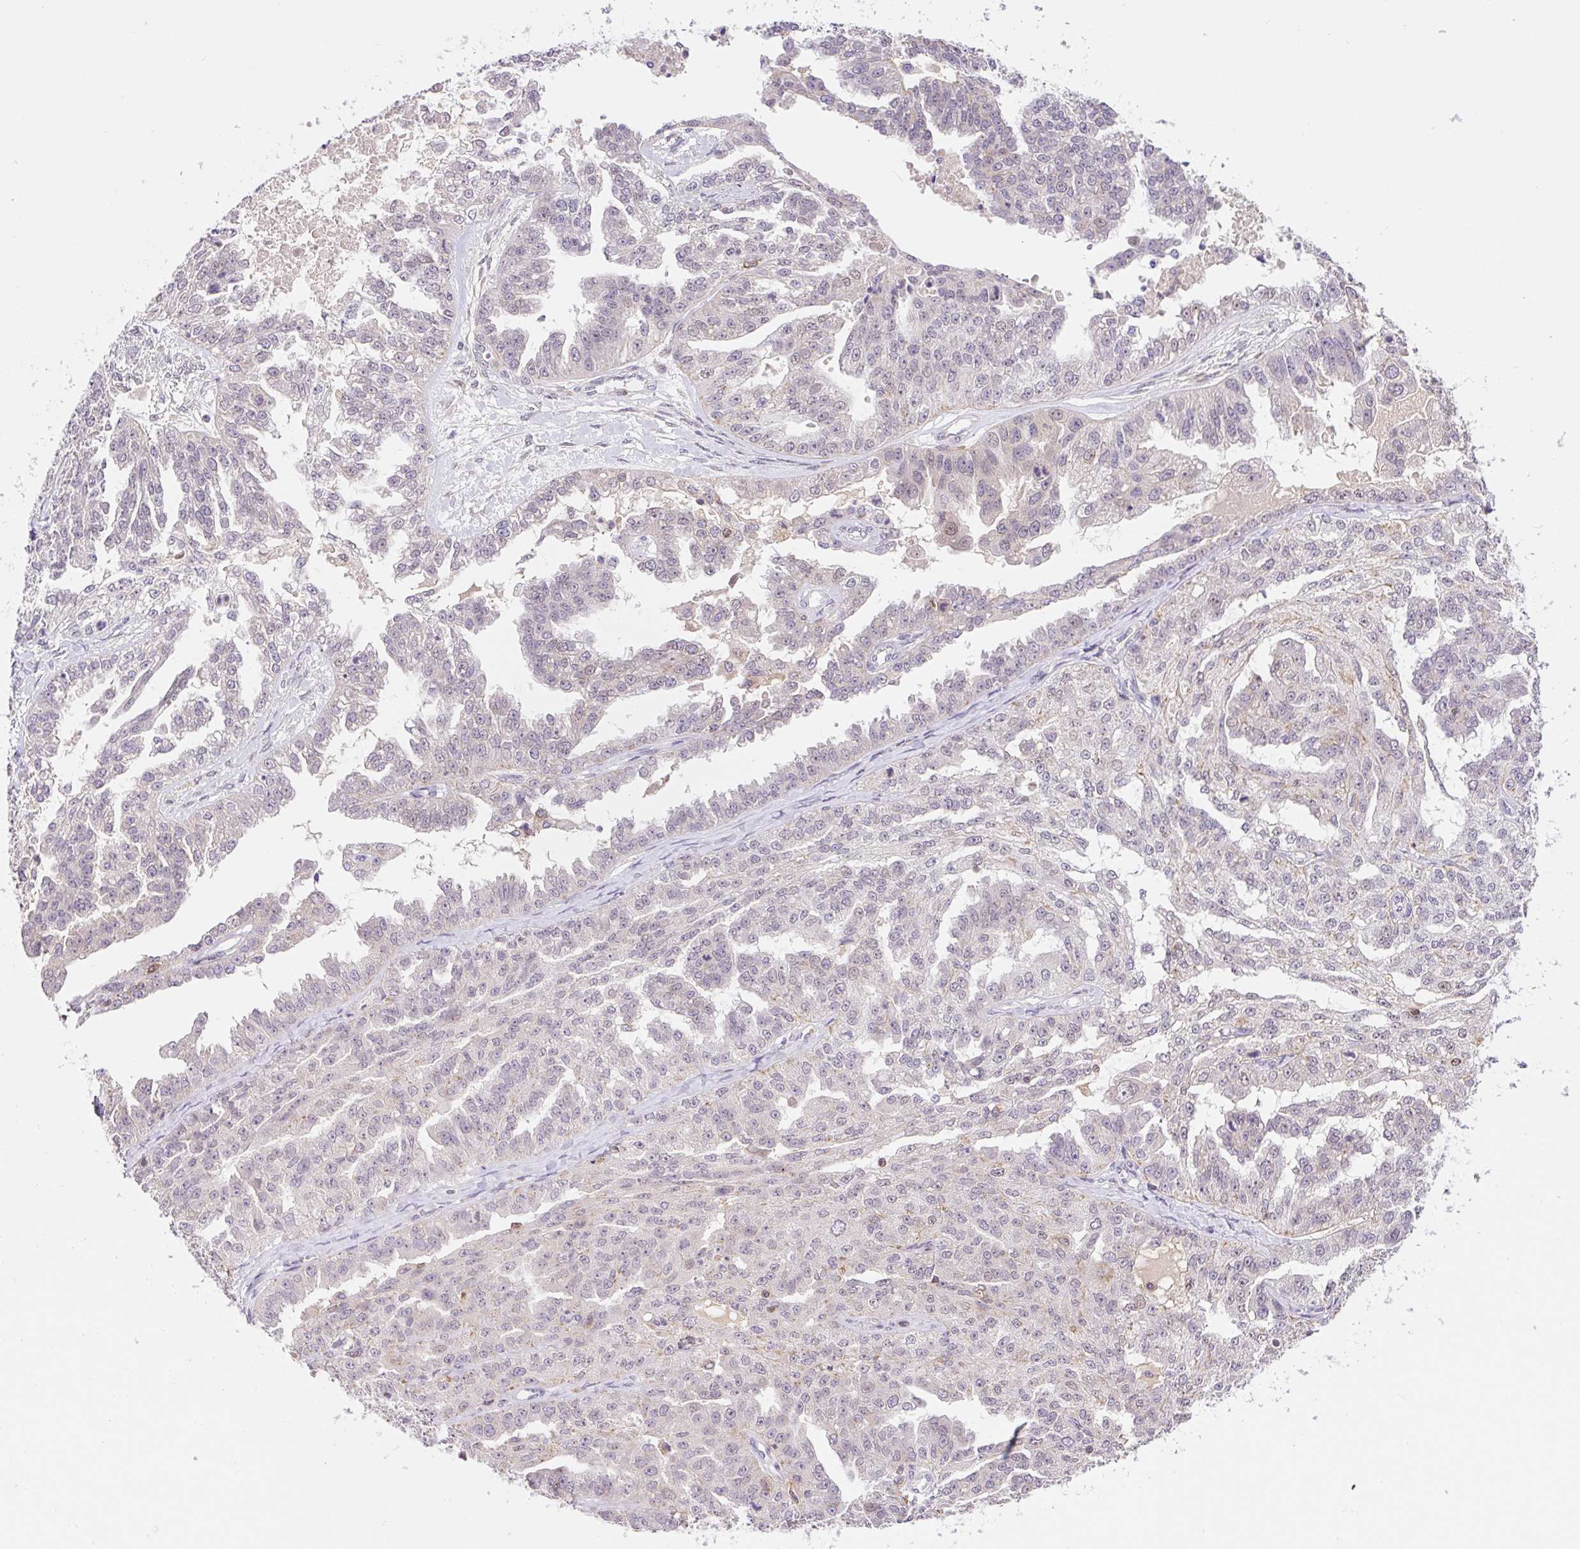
{"staining": {"intensity": "negative", "quantity": "none", "location": "none"}, "tissue": "ovarian cancer", "cell_type": "Tumor cells", "image_type": "cancer", "snomed": [{"axis": "morphology", "description": "Cystadenocarcinoma, serous, NOS"}, {"axis": "topography", "description": "Ovary"}], "caption": "Ovarian serous cystadenocarcinoma was stained to show a protein in brown. There is no significant positivity in tumor cells.", "gene": "CARD11", "patient": {"sex": "female", "age": 58}}